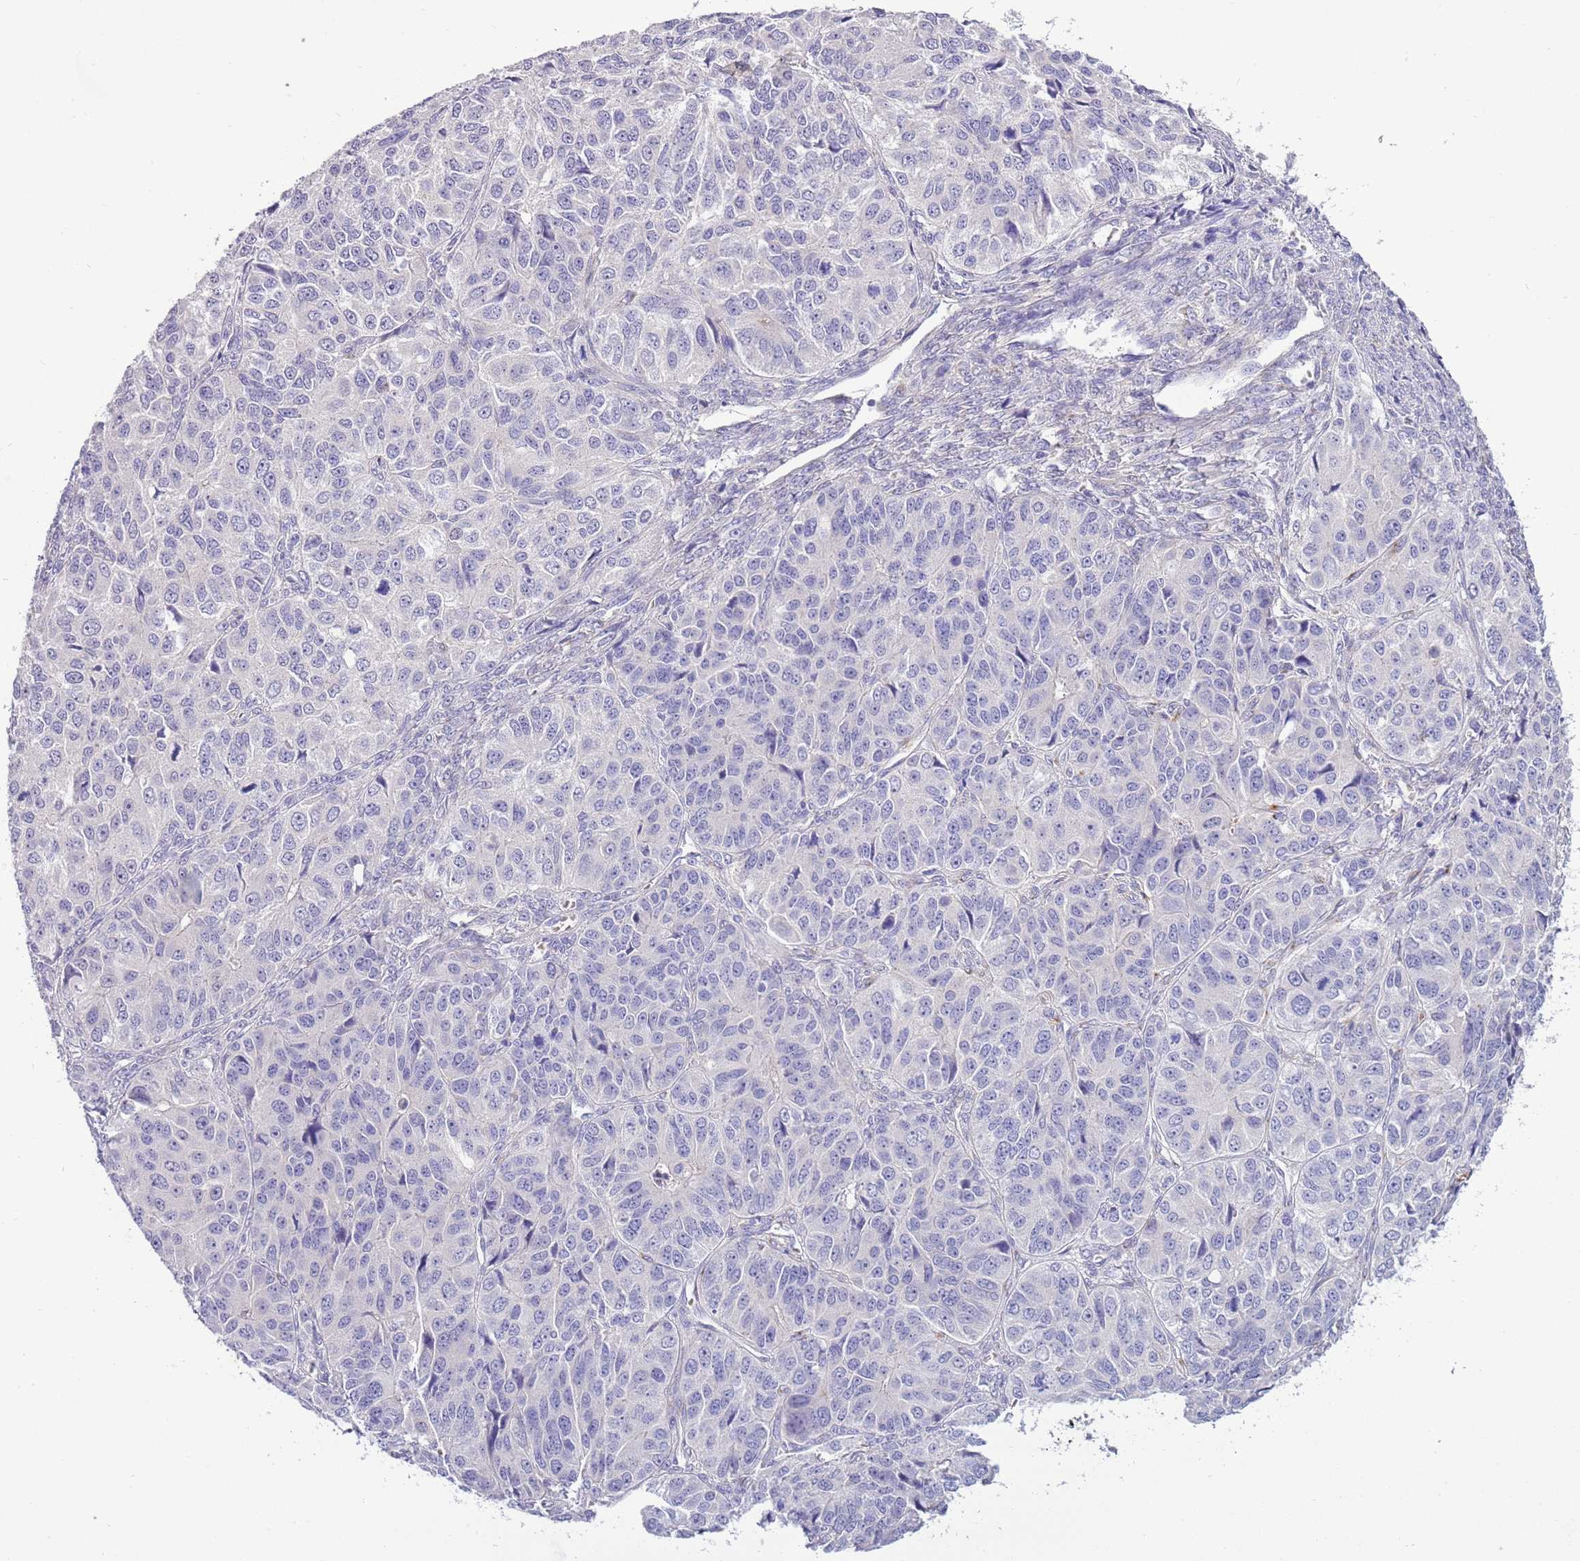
{"staining": {"intensity": "negative", "quantity": "none", "location": "none"}, "tissue": "ovarian cancer", "cell_type": "Tumor cells", "image_type": "cancer", "snomed": [{"axis": "morphology", "description": "Carcinoma, endometroid"}, {"axis": "topography", "description": "Ovary"}], "caption": "DAB immunohistochemical staining of ovarian endometroid carcinoma shows no significant positivity in tumor cells. (DAB immunohistochemistry with hematoxylin counter stain).", "gene": "CFAP73", "patient": {"sex": "female", "age": 51}}